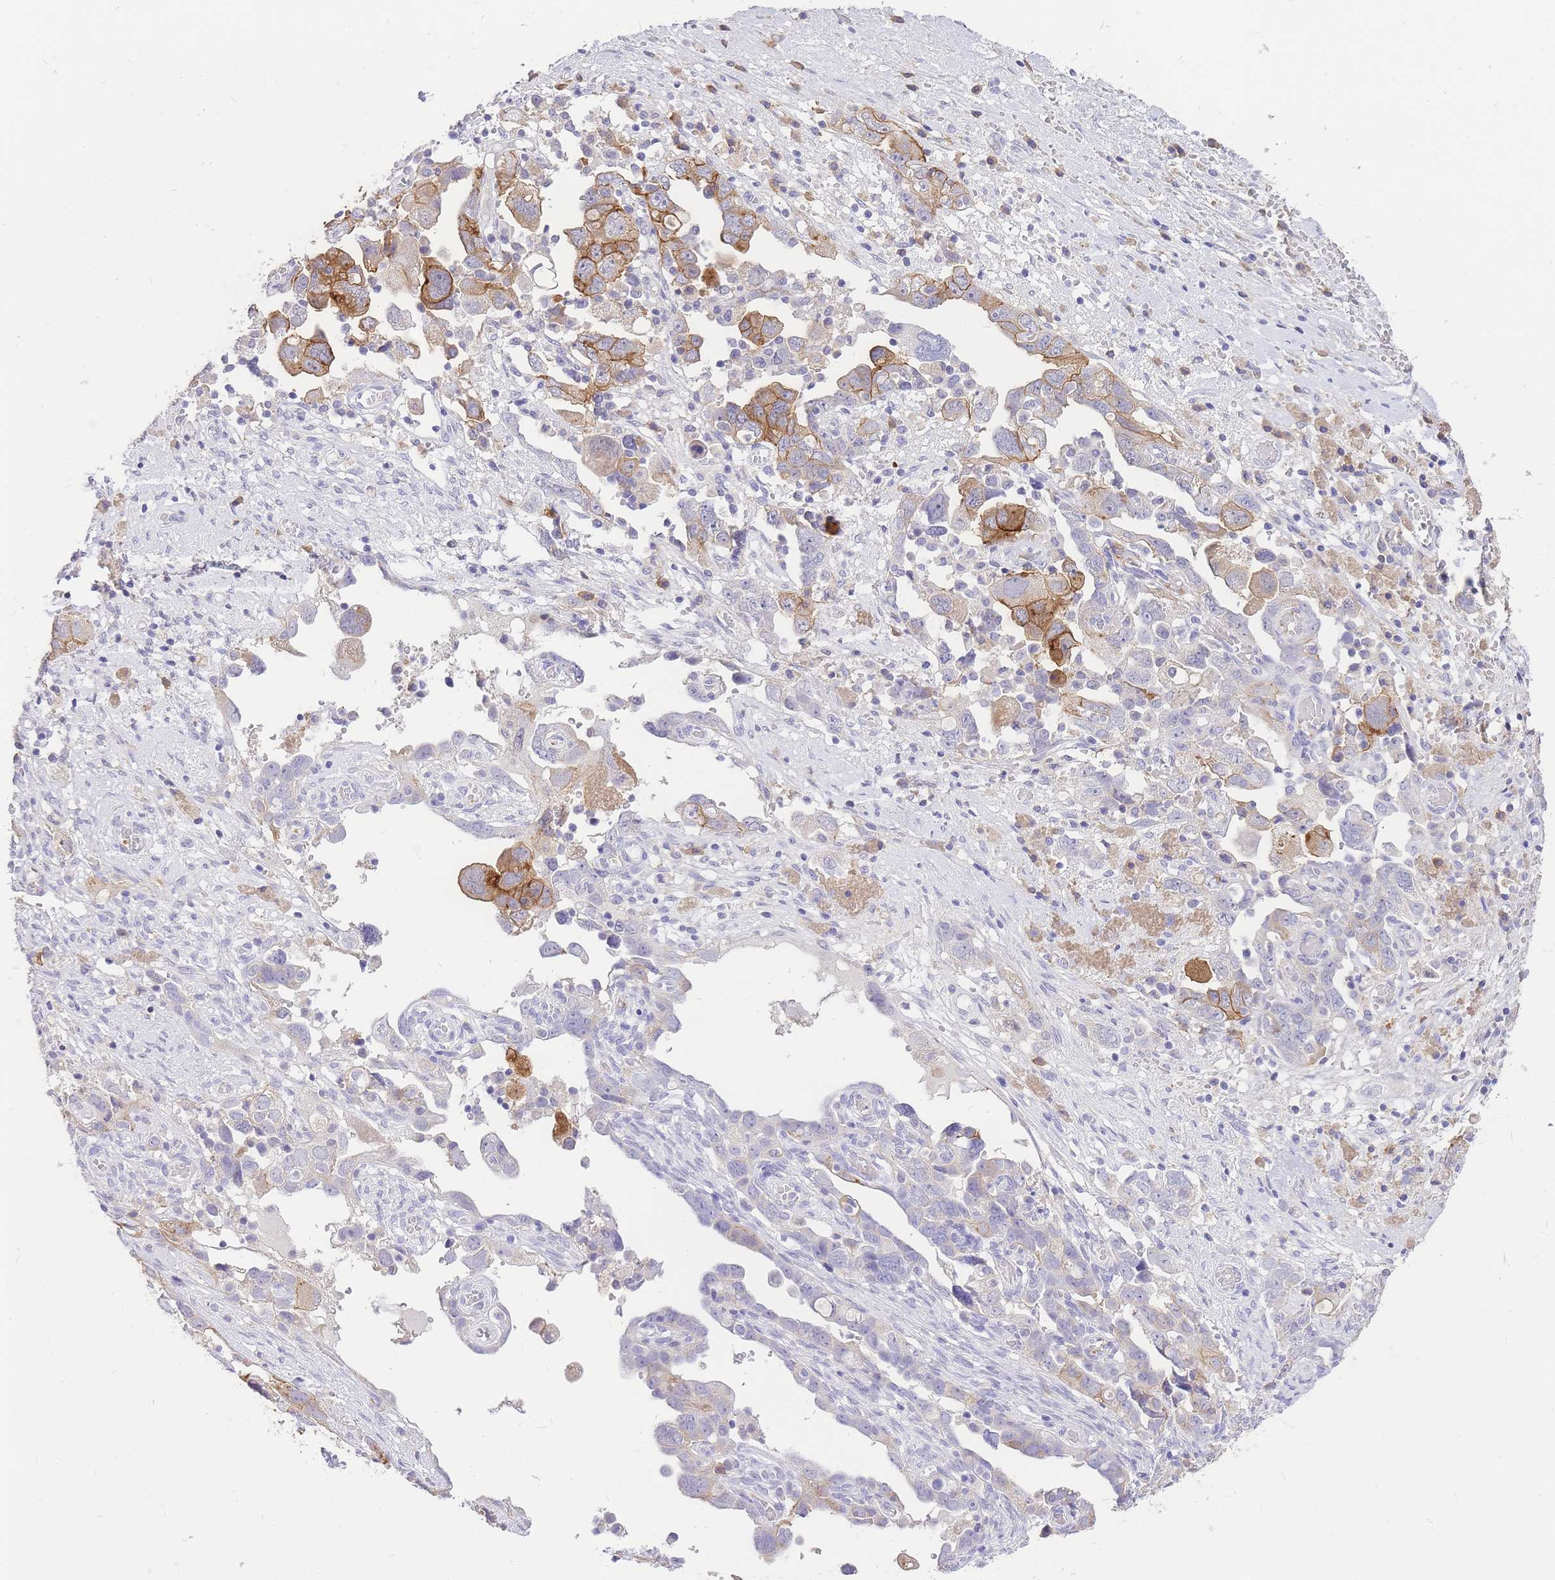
{"staining": {"intensity": "moderate", "quantity": "25%-75%", "location": "cytoplasmic/membranous"}, "tissue": "ovarian cancer", "cell_type": "Tumor cells", "image_type": "cancer", "snomed": [{"axis": "morphology", "description": "Carcinoma, NOS"}, {"axis": "morphology", "description": "Cystadenocarcinoma, serous, NOS"}, {"axis": "topography", "description": "Ovary"}], "caption": "Immunohistochemistry (IHC) micrograph of neoplastic tissue: human ovarian serous cystadenocarcinoma stained using immunohistochemistry demonstrates medium levels of moderate protein expression localized specifically in the cytoplasmic/membranous of tumor cells, appearing as a cytoplasmic/membranous brown color.", "gene": "C2orf88", "patient": {"sex": "female", "age": 69}}